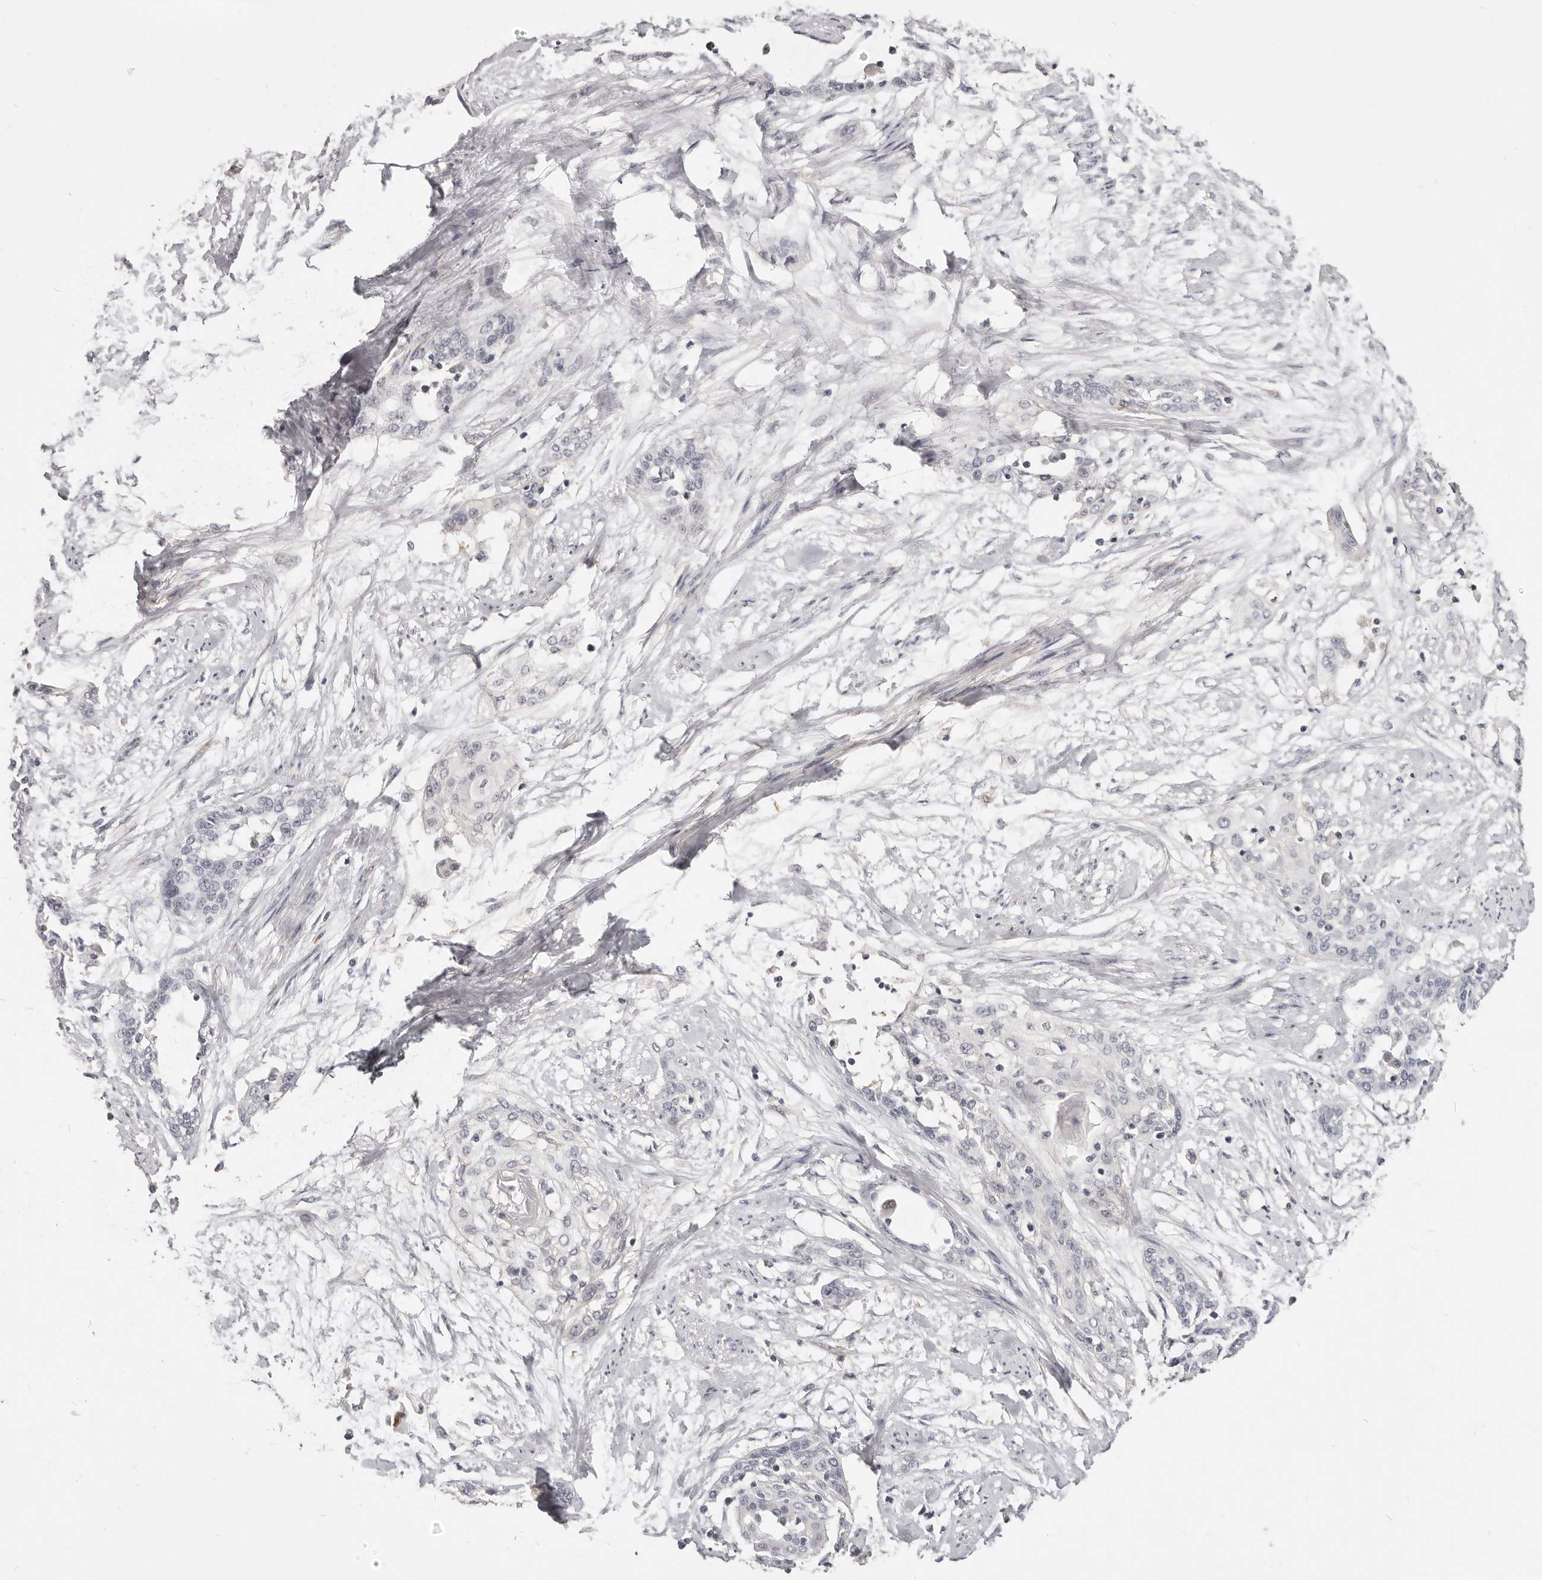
{"staining": {"intensity": "negative", "quantity": "none", "location": "none"}, "tissue": "cervical cancer", "cell_type": "Tumor cells", "image_type": "cancer", "snomed": [{"axis": "morphology", "description": "Squamous cell carcinoma, NOS"}, {"axis": "topography", "description": "Cervix"}], "caption": "Immunohistochemical staining of human cervical squamous cell carcinoma shows no significant expression in tumor cells.", "gene": "TSPAN13", "patient": {"sex": "female", "age": 57}}